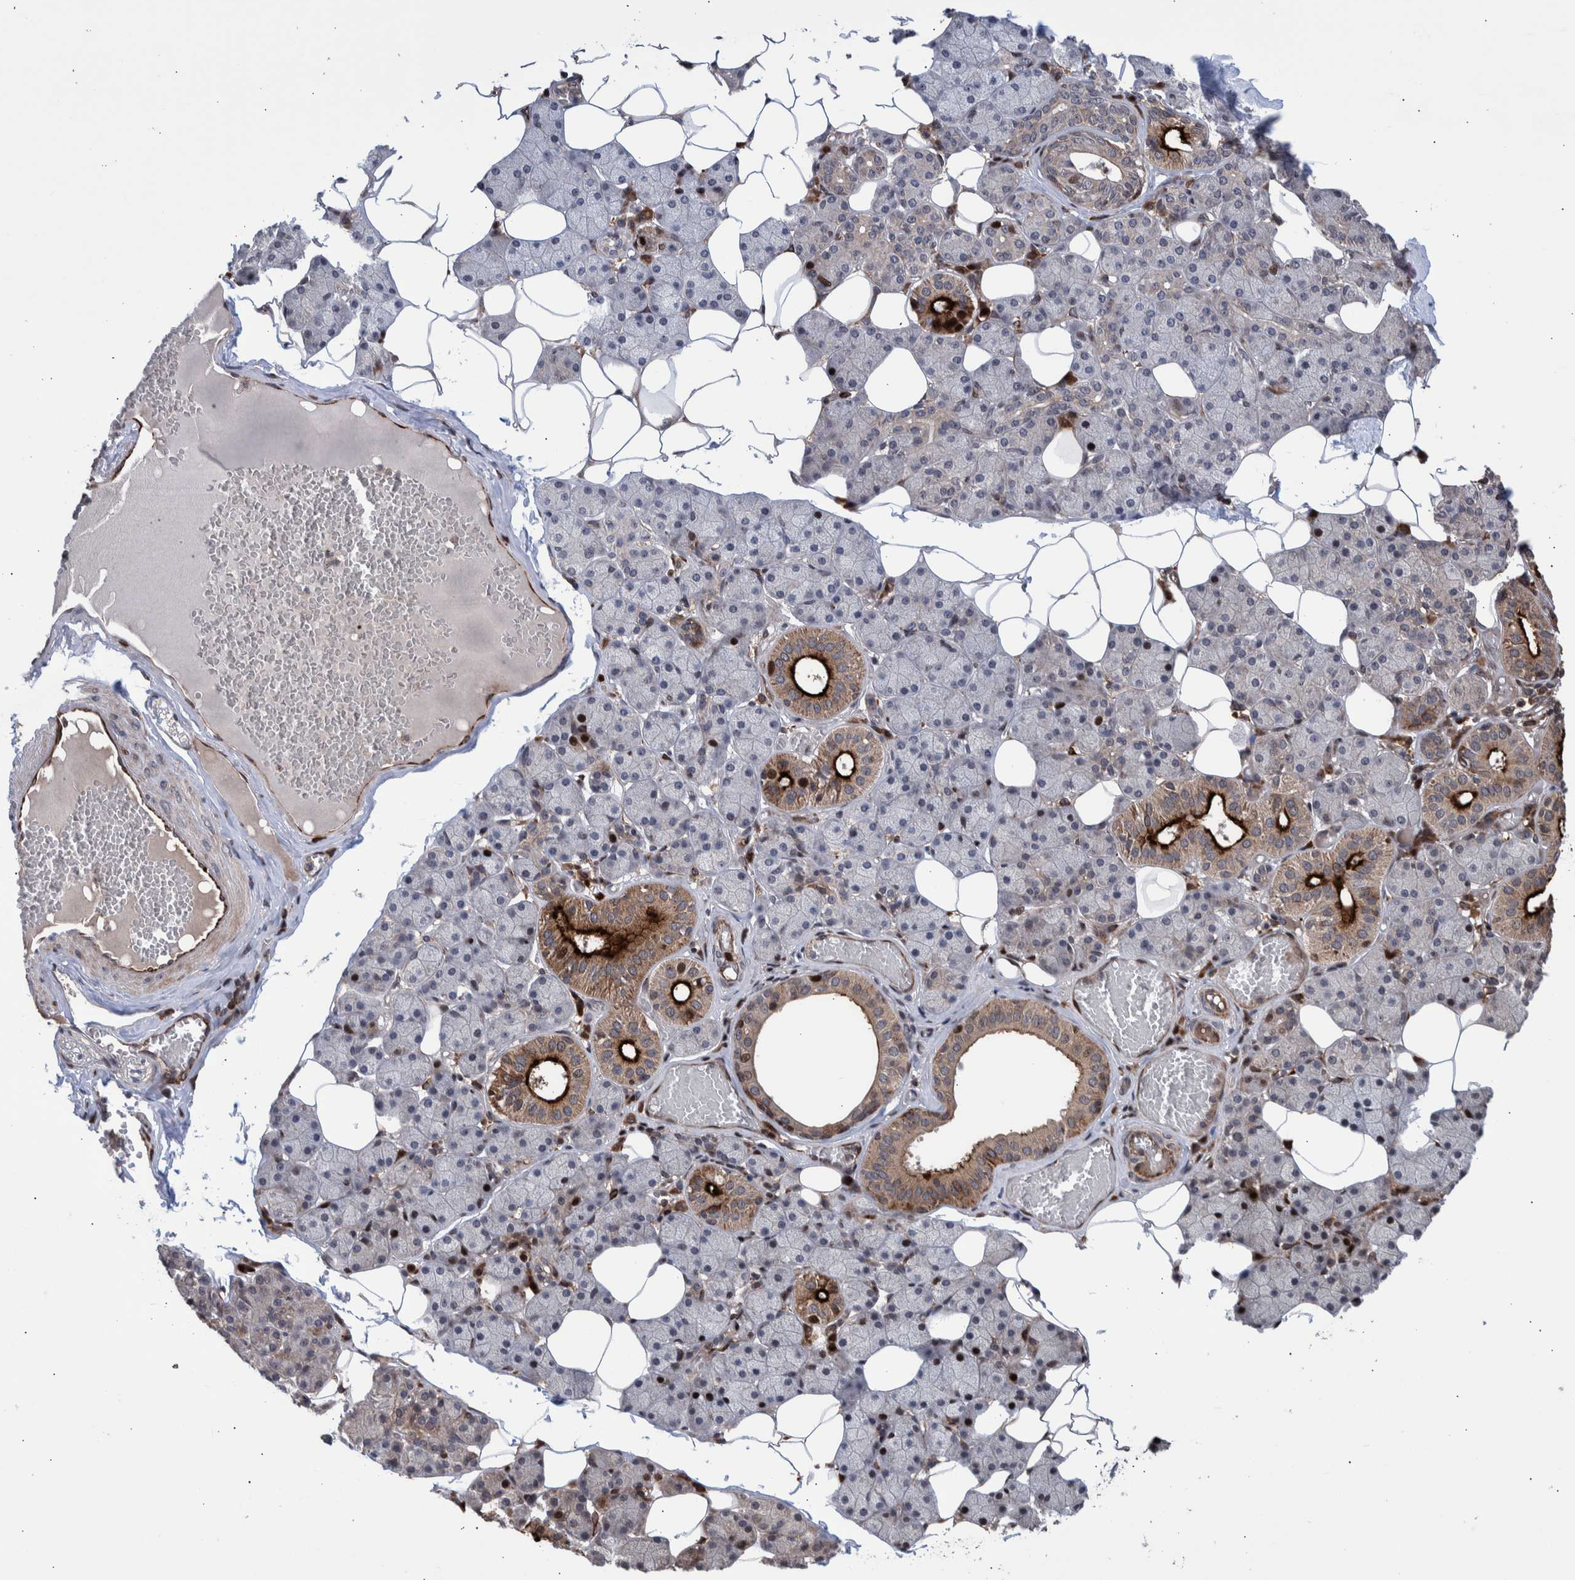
{"staining": {"intensity": "strong", "quantity": "25%-75%", "location": "cytoplasmic/membranous,nuclear"}, "tissue": "salivary gland", "cell_type": "Glandular cells", "image_type": "normal", "snomed": [{"axis": "morphology", "description": "Normal tissue, NOS"}, {"axis": "topography", "description": "Salivary gland"}], "caption": "A micrograph of human salivary gland stained for a protein displays strong cytoplasmic/membranous,nuclear brown staining in glandular cells. The protein of interest is stained brown, and the nuclei are stained in blue (DAB (3,3'-diaminobenzidine) IHC with brightfield microscopy, high magnification).", "gene": "SHISA6", "patient": {"sex": "female", "age": 33}}